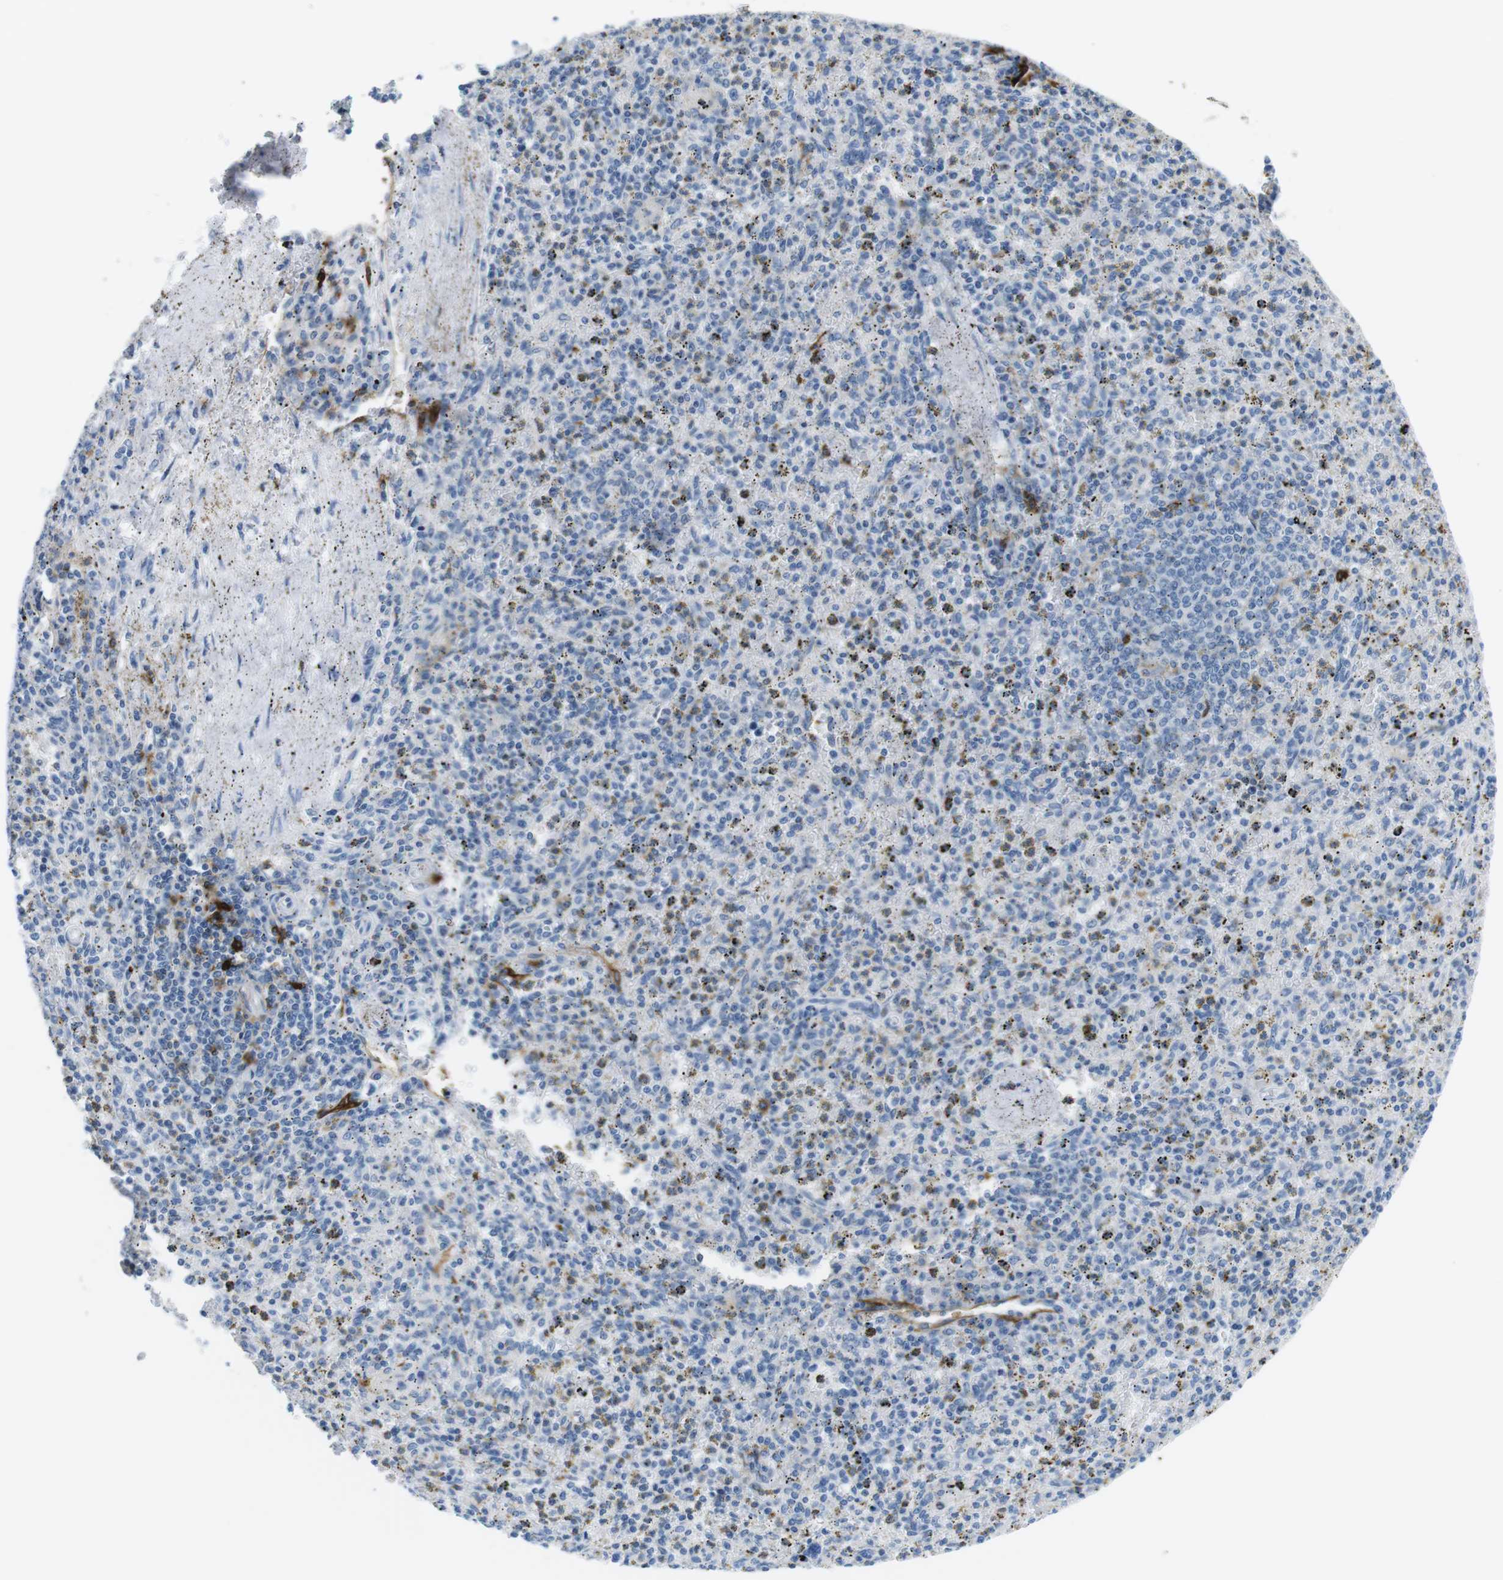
{"staining": {"intensity": "moderate", "quantity": "<25%", "location": "cytoplasmic/membranous"}, "tissue": "spleen", "cell_type": "Cells in red pulp", "image_type": "normal", "snomed": [{"axis": "morphology", "description": "Normal tissue, NOS"}, {"axis": "topography", "description": "Spleen"}], "caption": "Immunohistochemical staining of normal human spleen displays <25% levels of moderate cytoplasmic/membranous protein positivity in about <25% of cells in red pulp. Immunohistochemistry (ihc) stains the protein in brown and the nuclei are stained blue.", "gene": "TNFRSF4", "patient": {"sex": "male", "age": 72}}